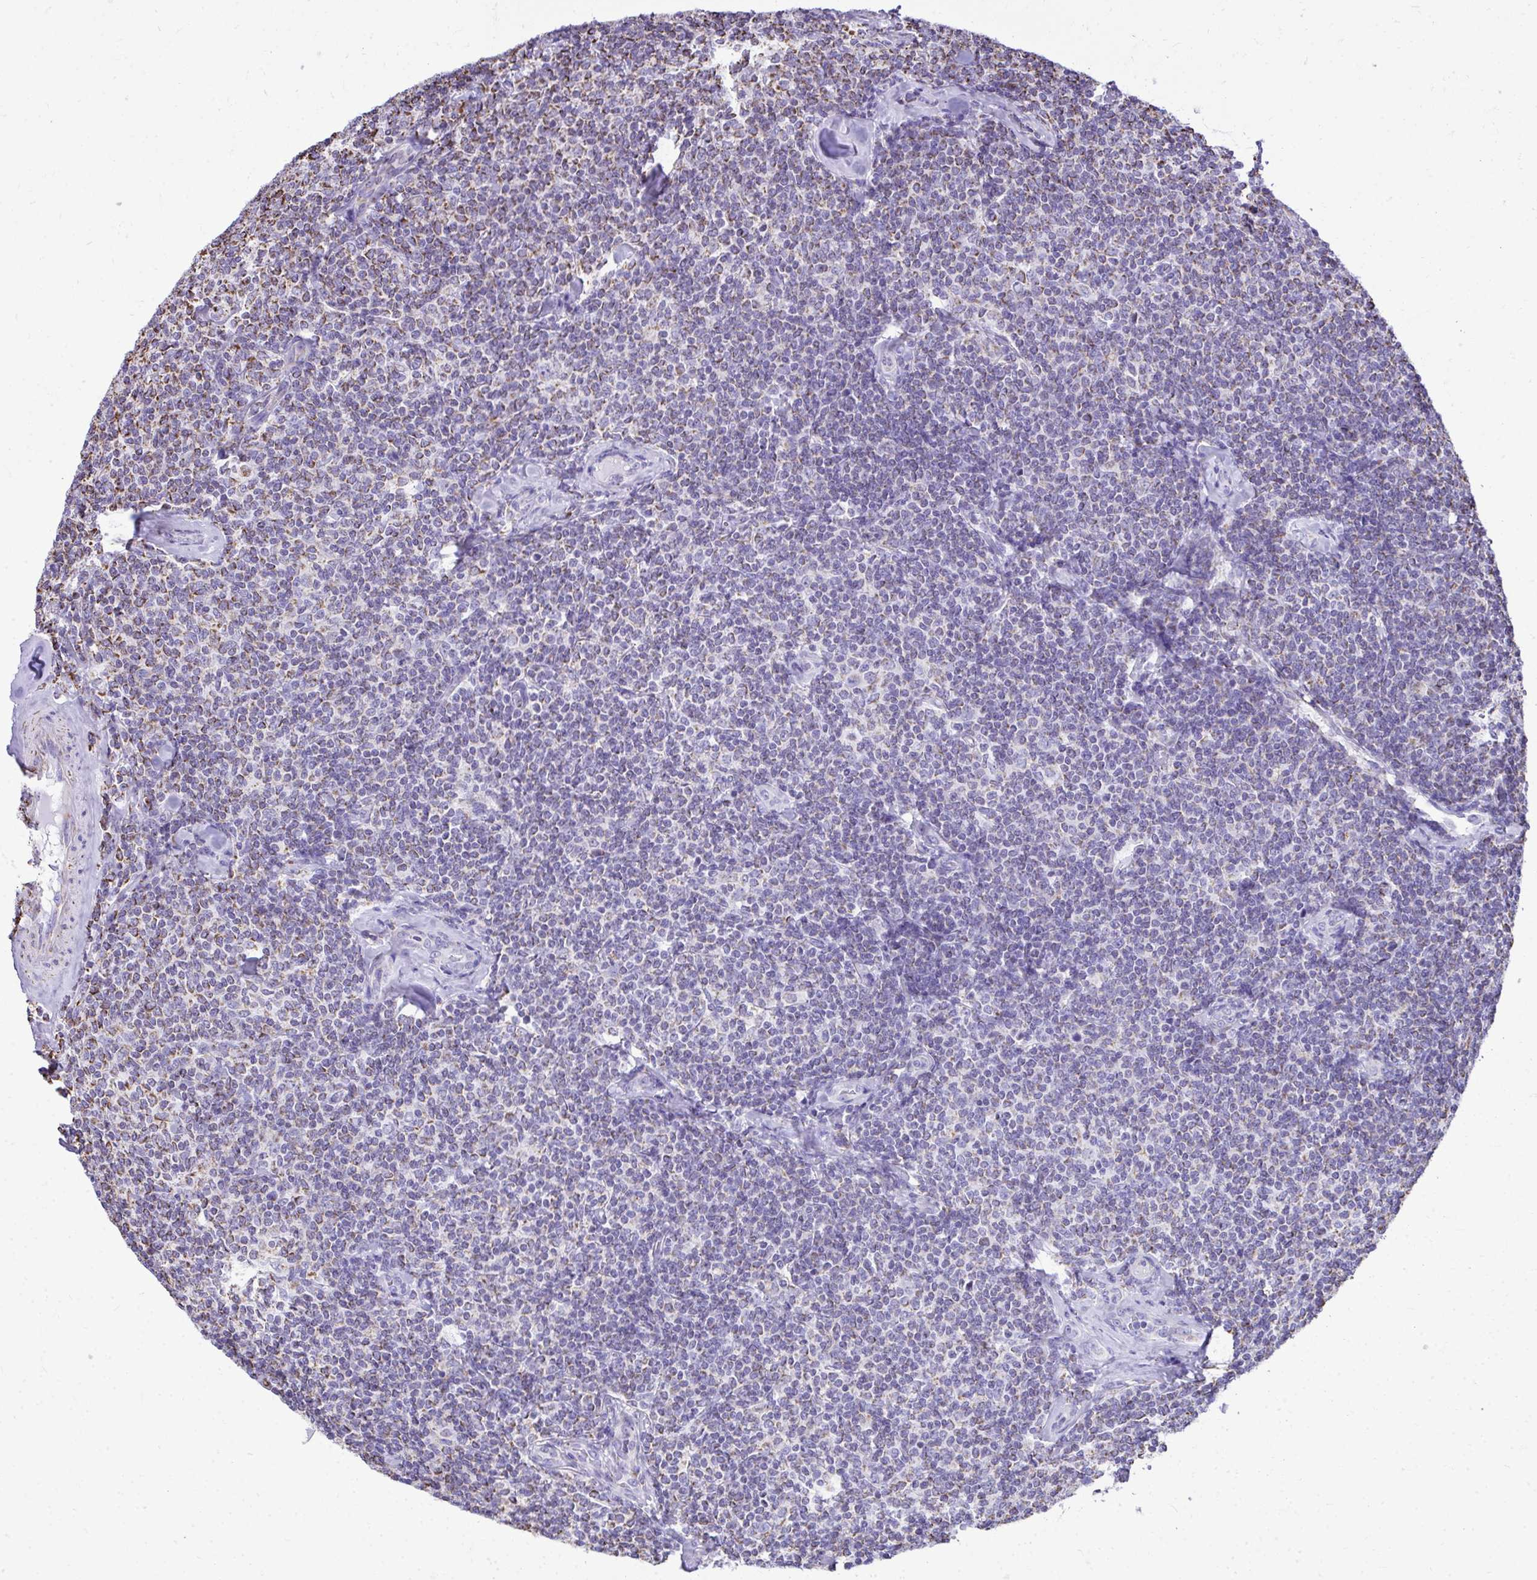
{"staining": {"intensity": "weak", "quantity": "<25%", "location": "cytoplasmic/membranous"}, "tissue": "lymphoma", "cell_type": "Tumor cells", "image_type": "cancer", "snomed": [{"axis": "morphology", "description": "Malignant lymphoma, non-Hodgkin's type, Low grade"}, {"axis": "topography", "description": "Lymph node"}], "caption": "Immunohistochemical staining of human malignant lymphoma, non-Hodgkin's type (low-grade) displays no significant staining in tumor cells.", "gene": "MPZL2", "patient": {"sex": "female", "age": 56}}